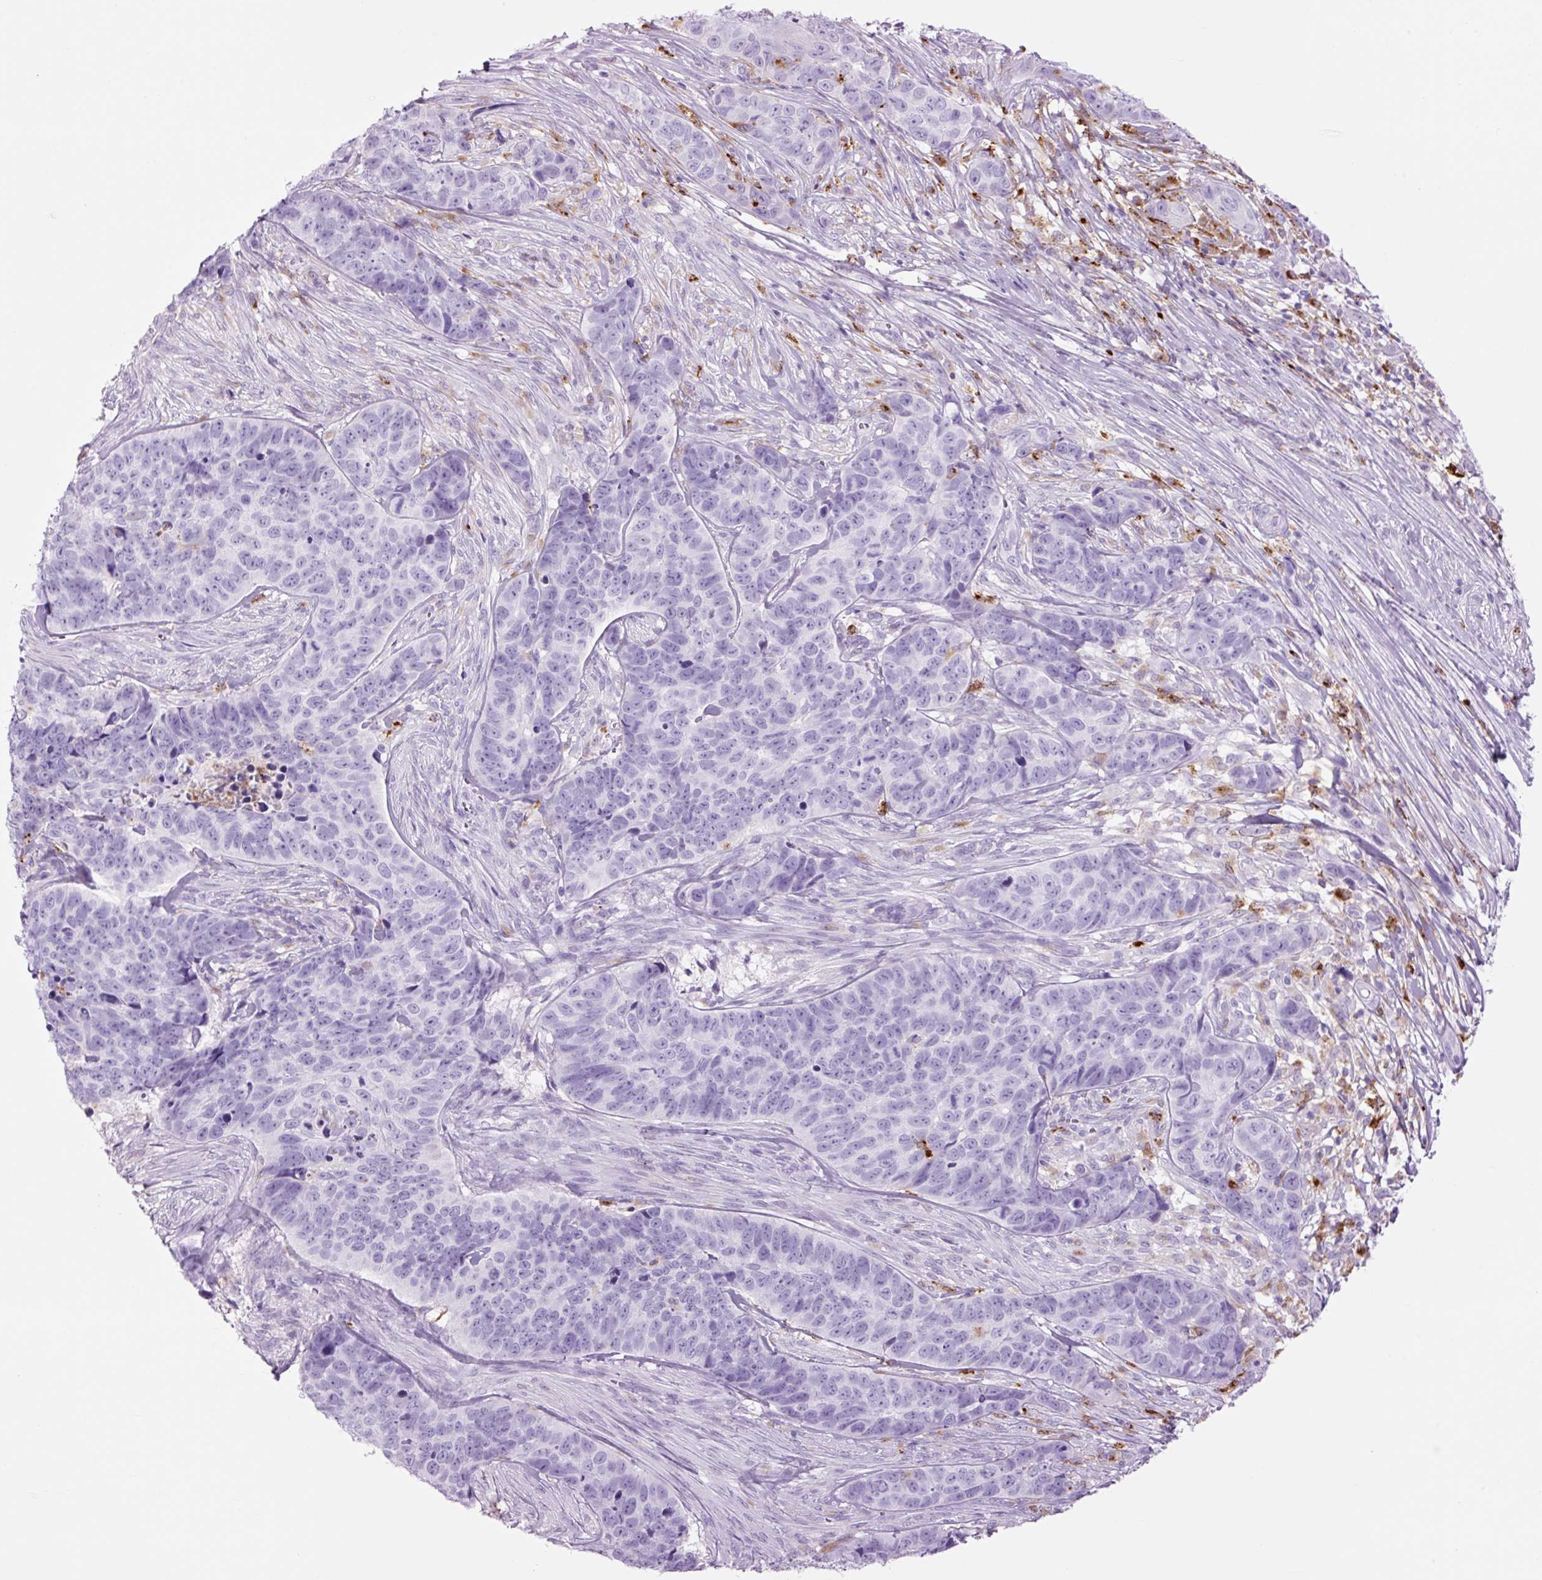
{"staining": {"intensity": "negative", "quantity": "none", "location": "none"}, "tissue": "skin cancer", "cell_type": "Tumor cells", "image_type": "cancer", "snomed": [{"axis": "morphology", "description": "Basal cell carcinoma"}, {"axis": "topography", "description": "Skin"}], "caption": "DAB (3,3'-diaminobenzidine) immunohistochemical staining of skin basal cell carcinoma shows no significant staining in tumor cells. (DAB (3,3'-diaminobenzidine) immunohistochemistry (IHC), high magnification).", "gene": "LYZ", "patient": {"sex": "female", "age": 82}}